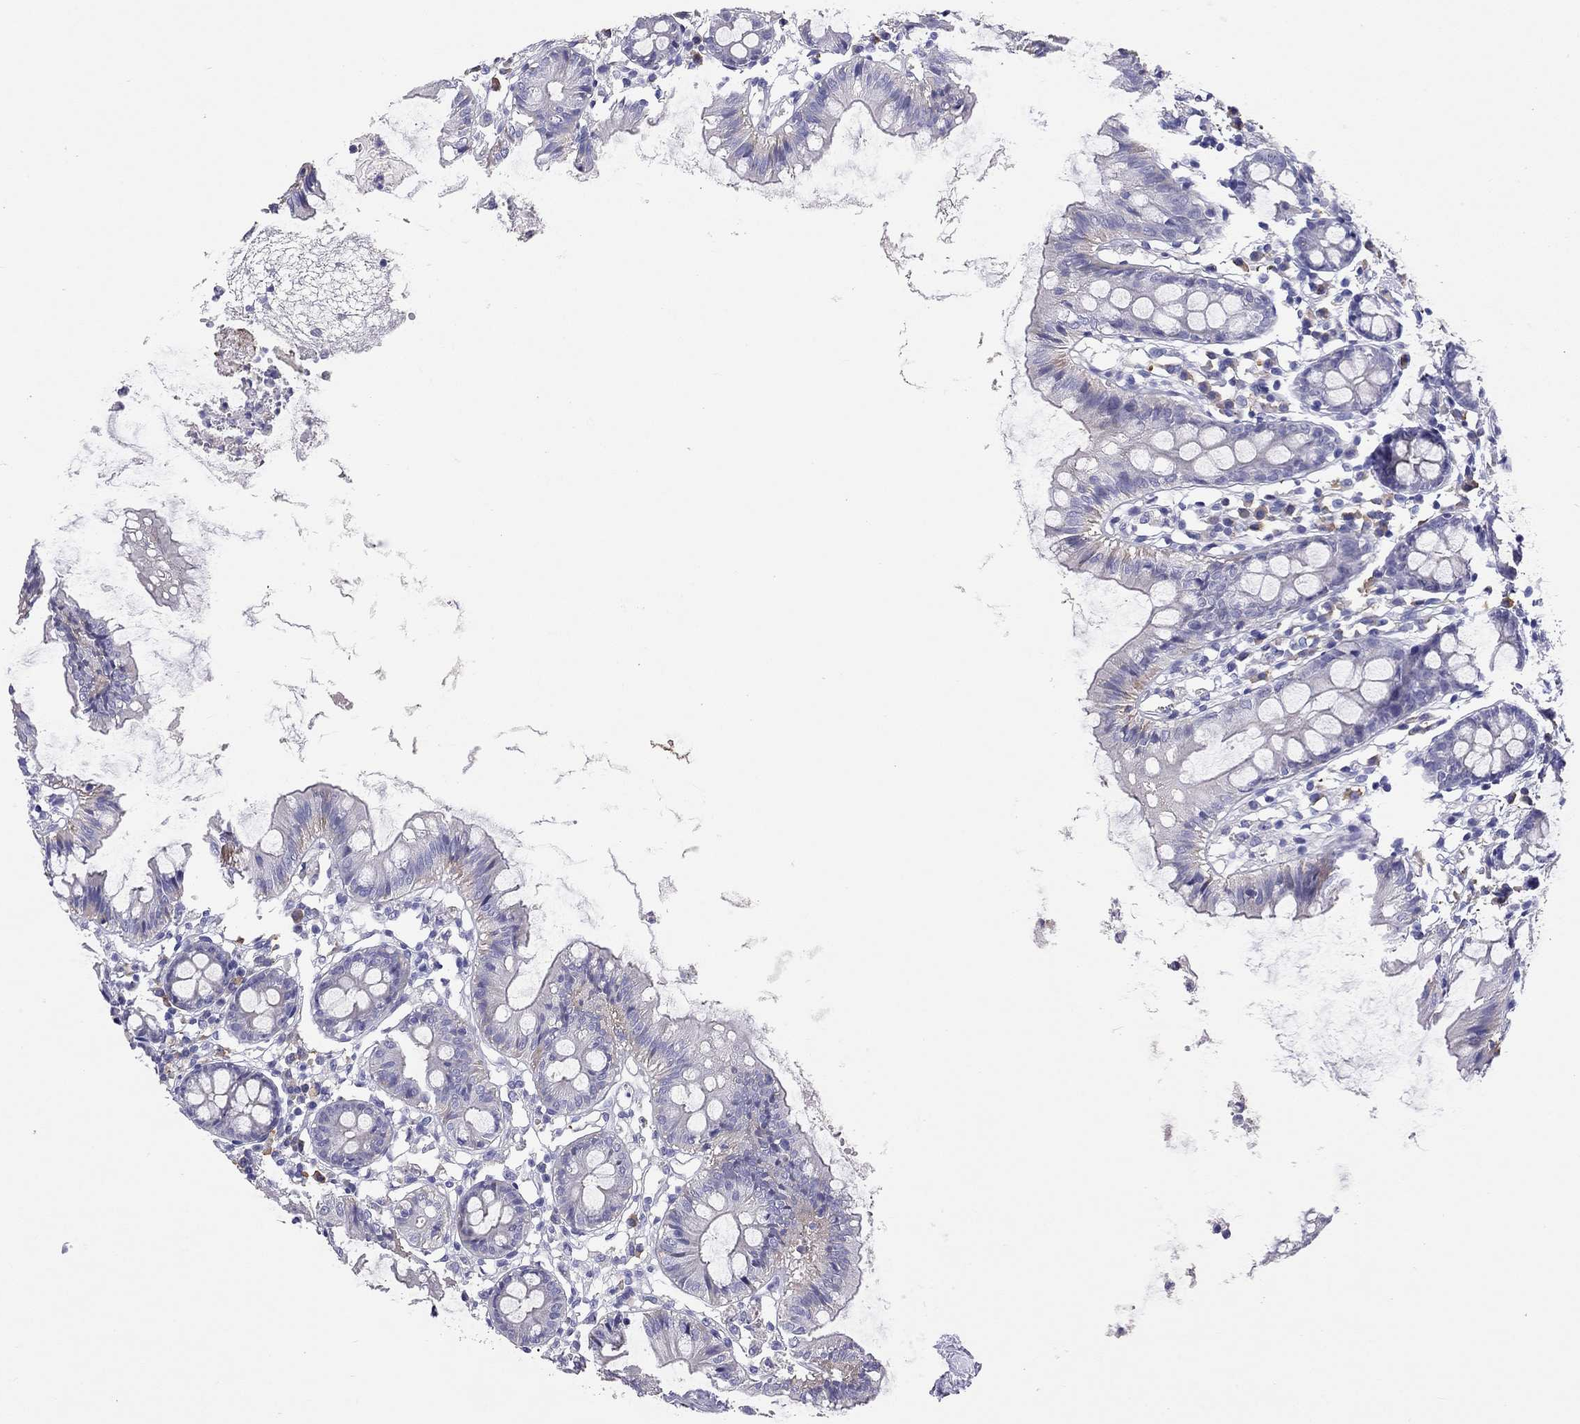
{"staining": {"intensity": "negative", "quantity": "none", "location": "none"}, "tissue": "colon", "cell_type": "Endothelial cells", "image_type": "normal", "snomed": [{"axis": "morphology", "description": "Normal tissue, NOS"}, {"axis": "topography", "description": "Colon"}], "caption": "A photomicrograph of human colon is negative for staining in endothelial cells. (Brightfield microscopy of DAB immunohistochemistry at high magnification).", "gene": "CALHM1", "patient": {"sex": "female", "age": 84}}